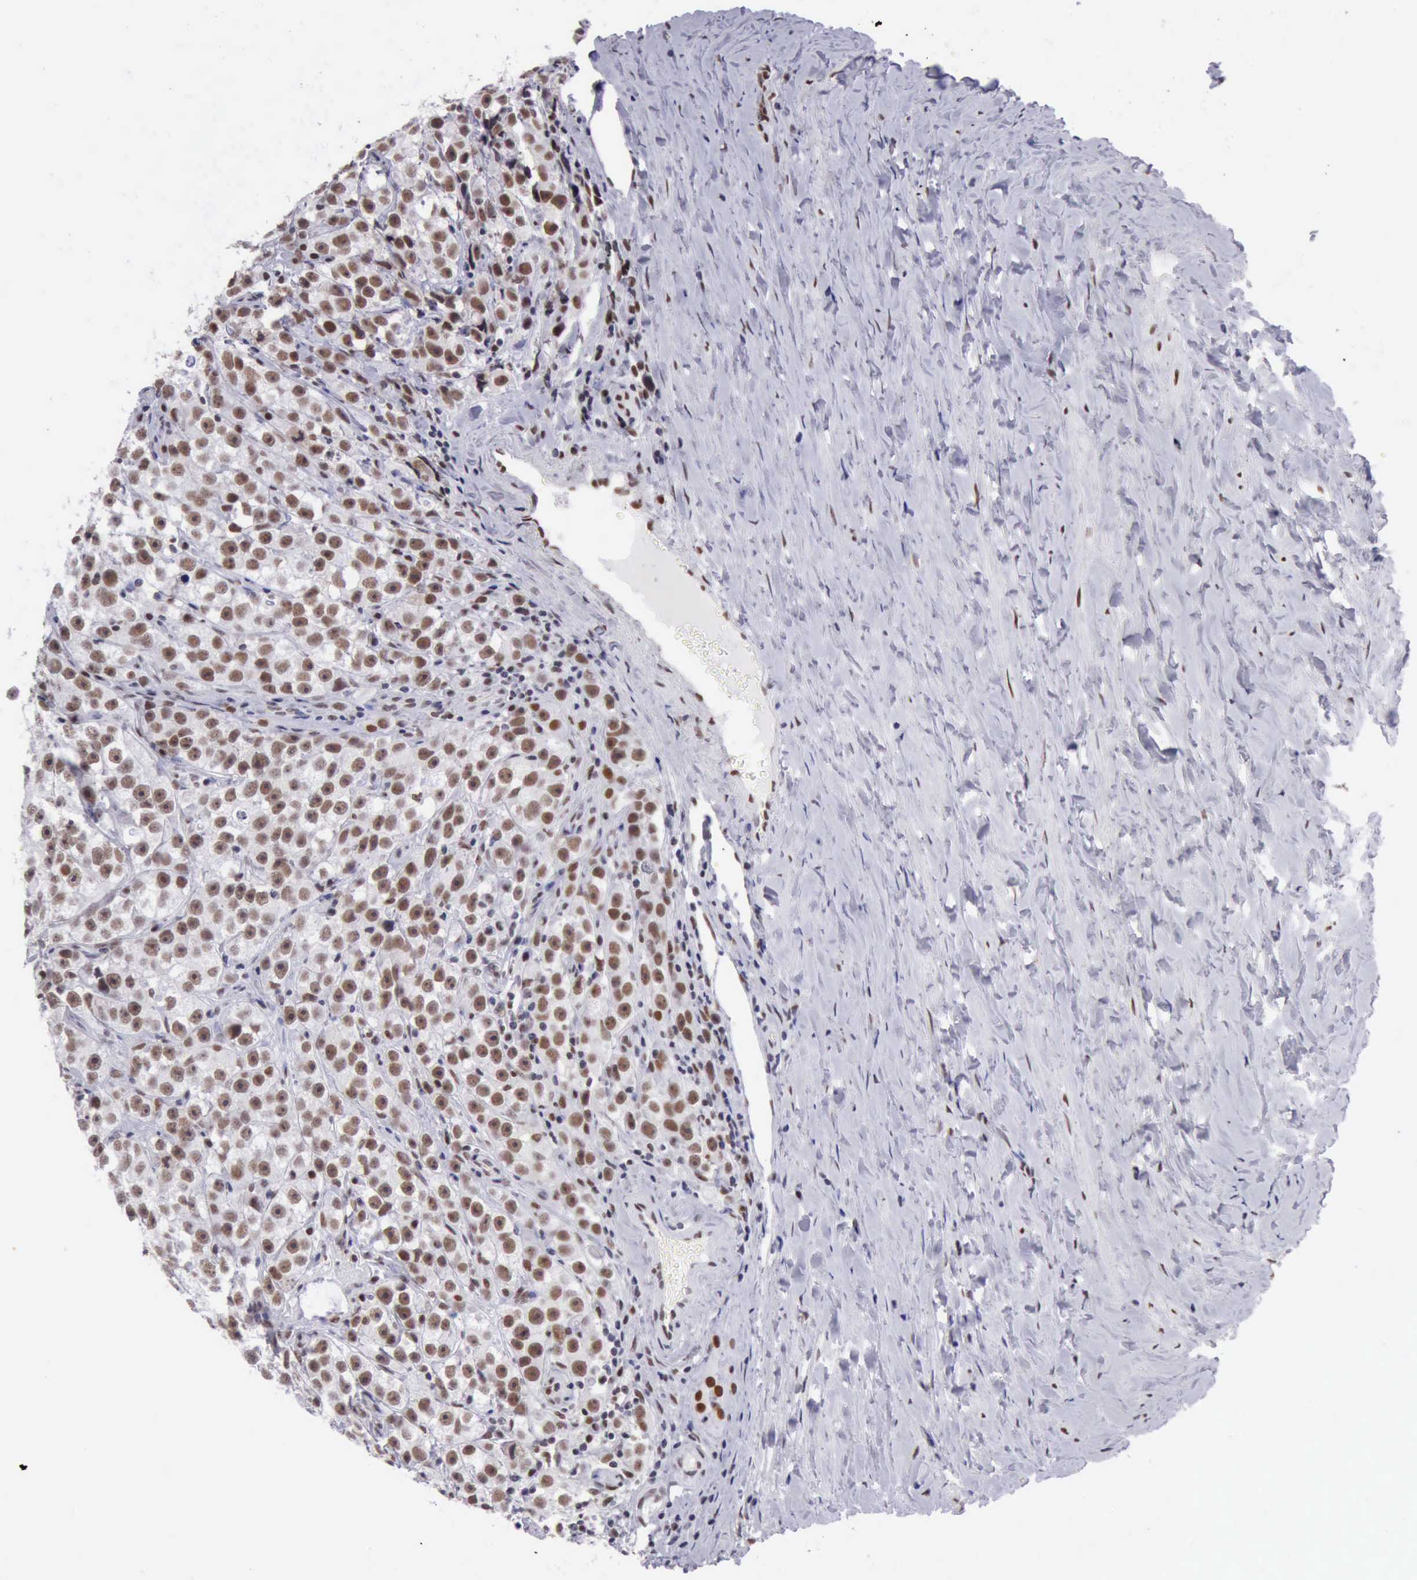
{"staining": {"intensity": "strong", "quantity": ">75%", "location": "nuclear"}, "tissue": "testis cancer", "cell_type": "Tumor cells", "image_type": "cancer", "snomed": [{"axis": "morphology", "description": "Seminoma, NOS"}, {"axis": "topography", "description": "Testis"}], "caption": "Protein expression analysis of testis cancer reveals strong nuclear staining in about >75% of tumor cells. Nuclei are stained in blue.", "gene": "ERCC4", "patient": {"sex": "male", "age": 32}}